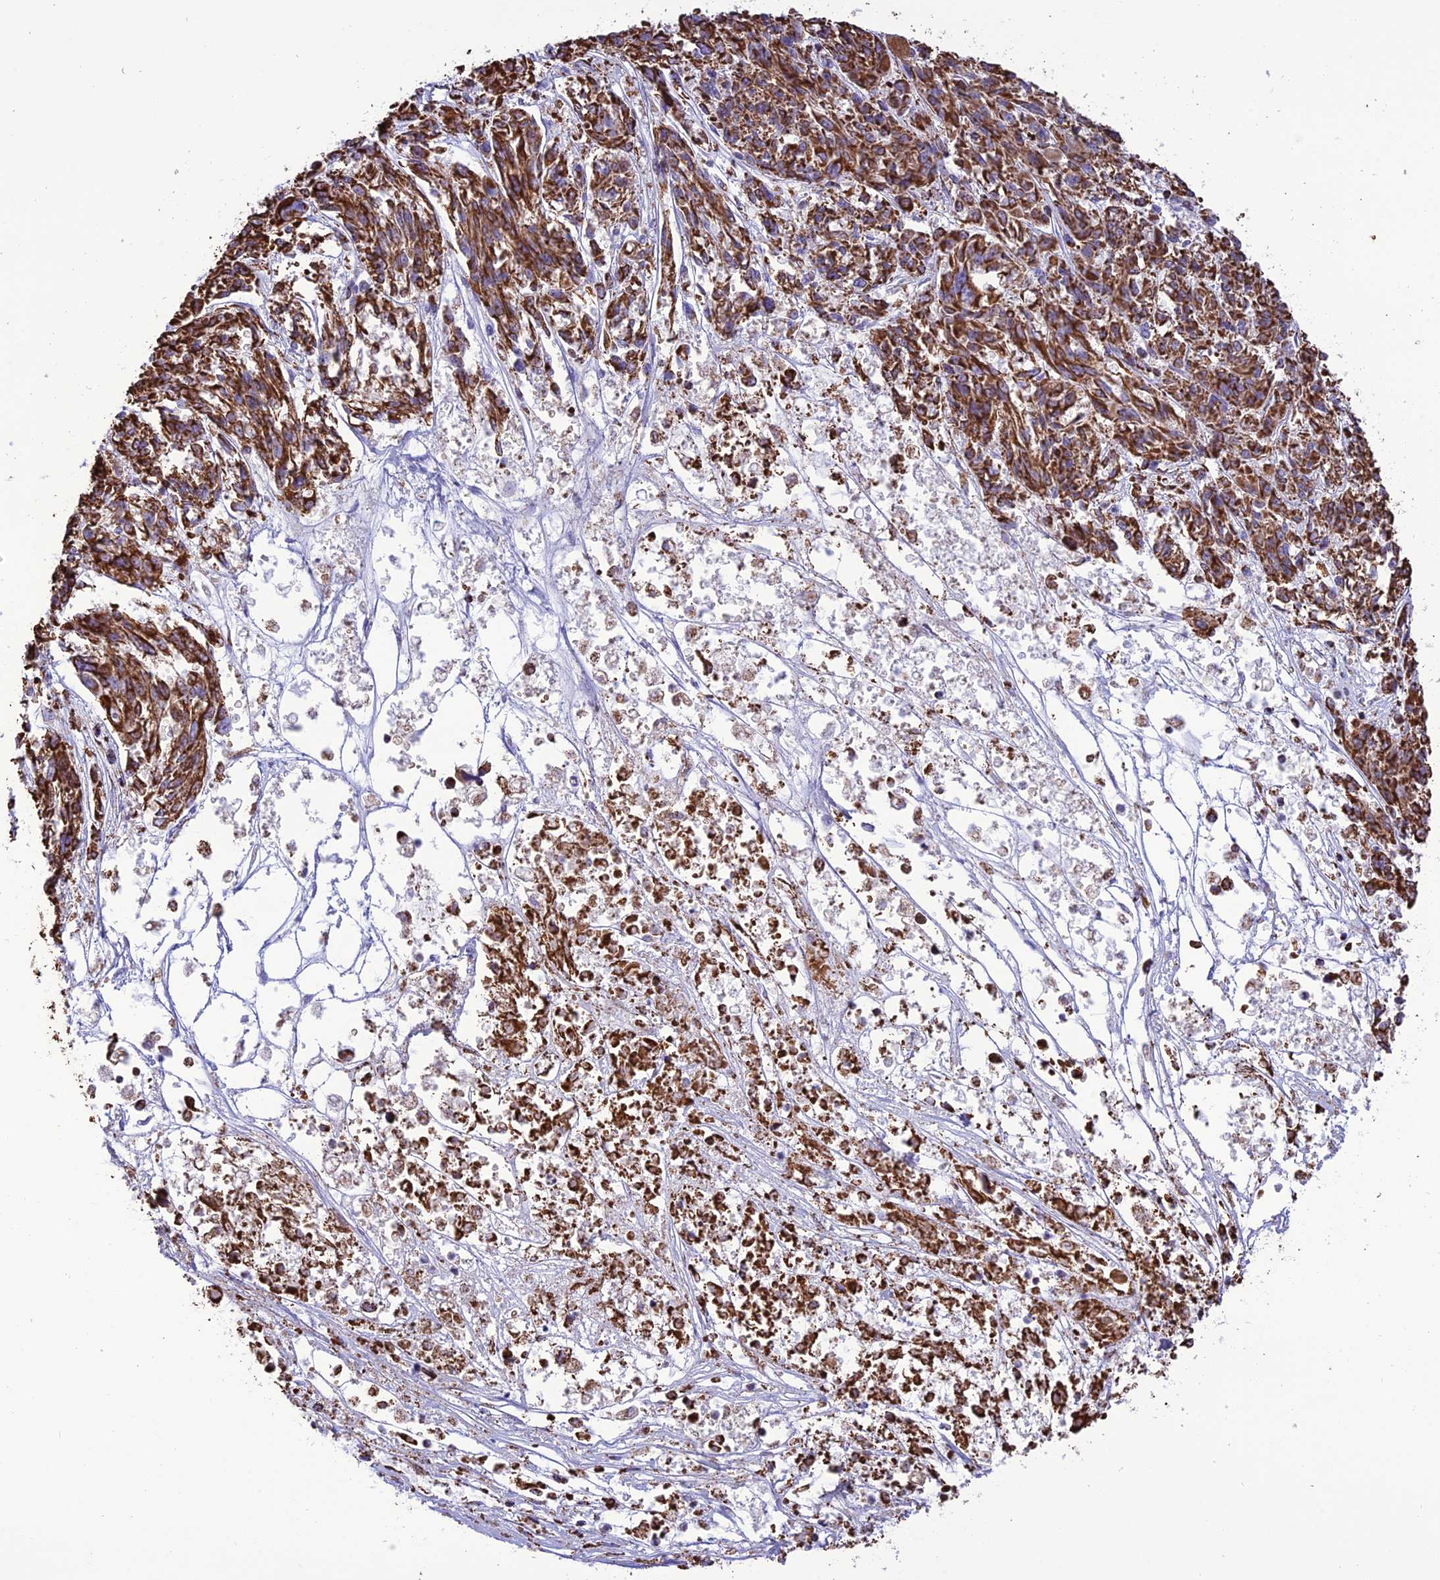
{"staining": {"intensity": "strong", "quantity": ">75%", "location": "cytoplasmic/membranous"}, "tissue": "melanoma", "cell_type": "Tumor cells", "image_type": "cancer", "snomed": [{"axis": "morphology", "description": "Malignant melanoma, NOS"}, {"axis": "topography", "description": "Skin"}], "caption": "Protein positivity by immunohistochemistry (IHC) demonstrates strong cytoplasmic/membranous staining in approximately >75% of tumor cells in malignant melanoma.", "gene": "NDUFAF1", "patient": {"sex": "male", "age": 53}}